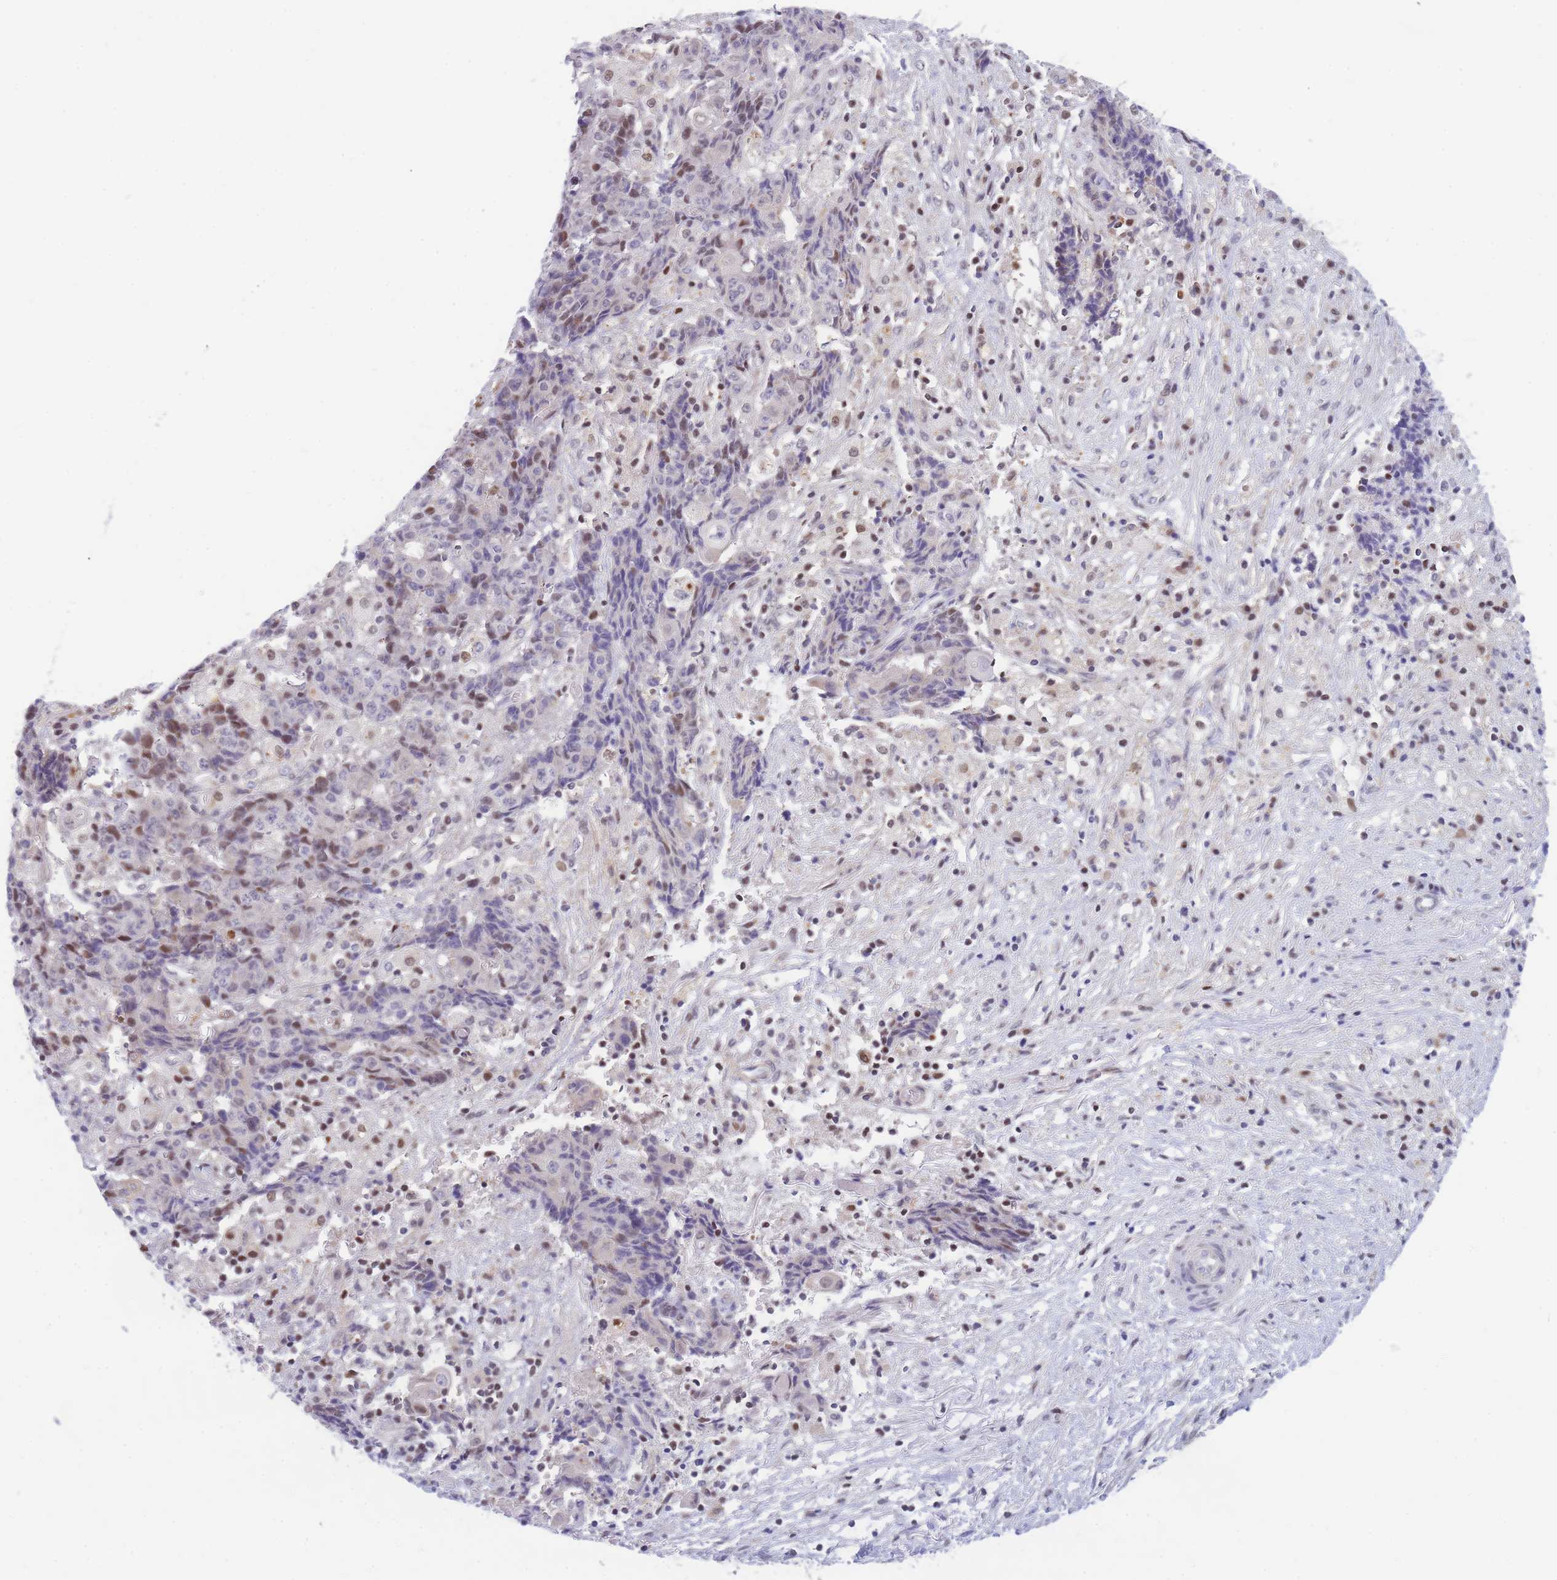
{"staining": {"intensity": "moderate", "quantity": "<25%", "location": "nuclear"}, "tissue": "ovarian cancer", "cell_type": "Tumor cells", "image_type": "cancer", "snomed": [{"axis": "morphology", "description": "Carcinoma, endometroid"}, {"axis": "topography", "description": "Ovary"}], "caption": "Immunohistochemical staining of ovarian endometroid carcinoma shows low levels of moderate nuclear positivity in approximately <25% of tumor cells.", "gene": "CRACD", "patient": {"sex": "female", "age": 42}}